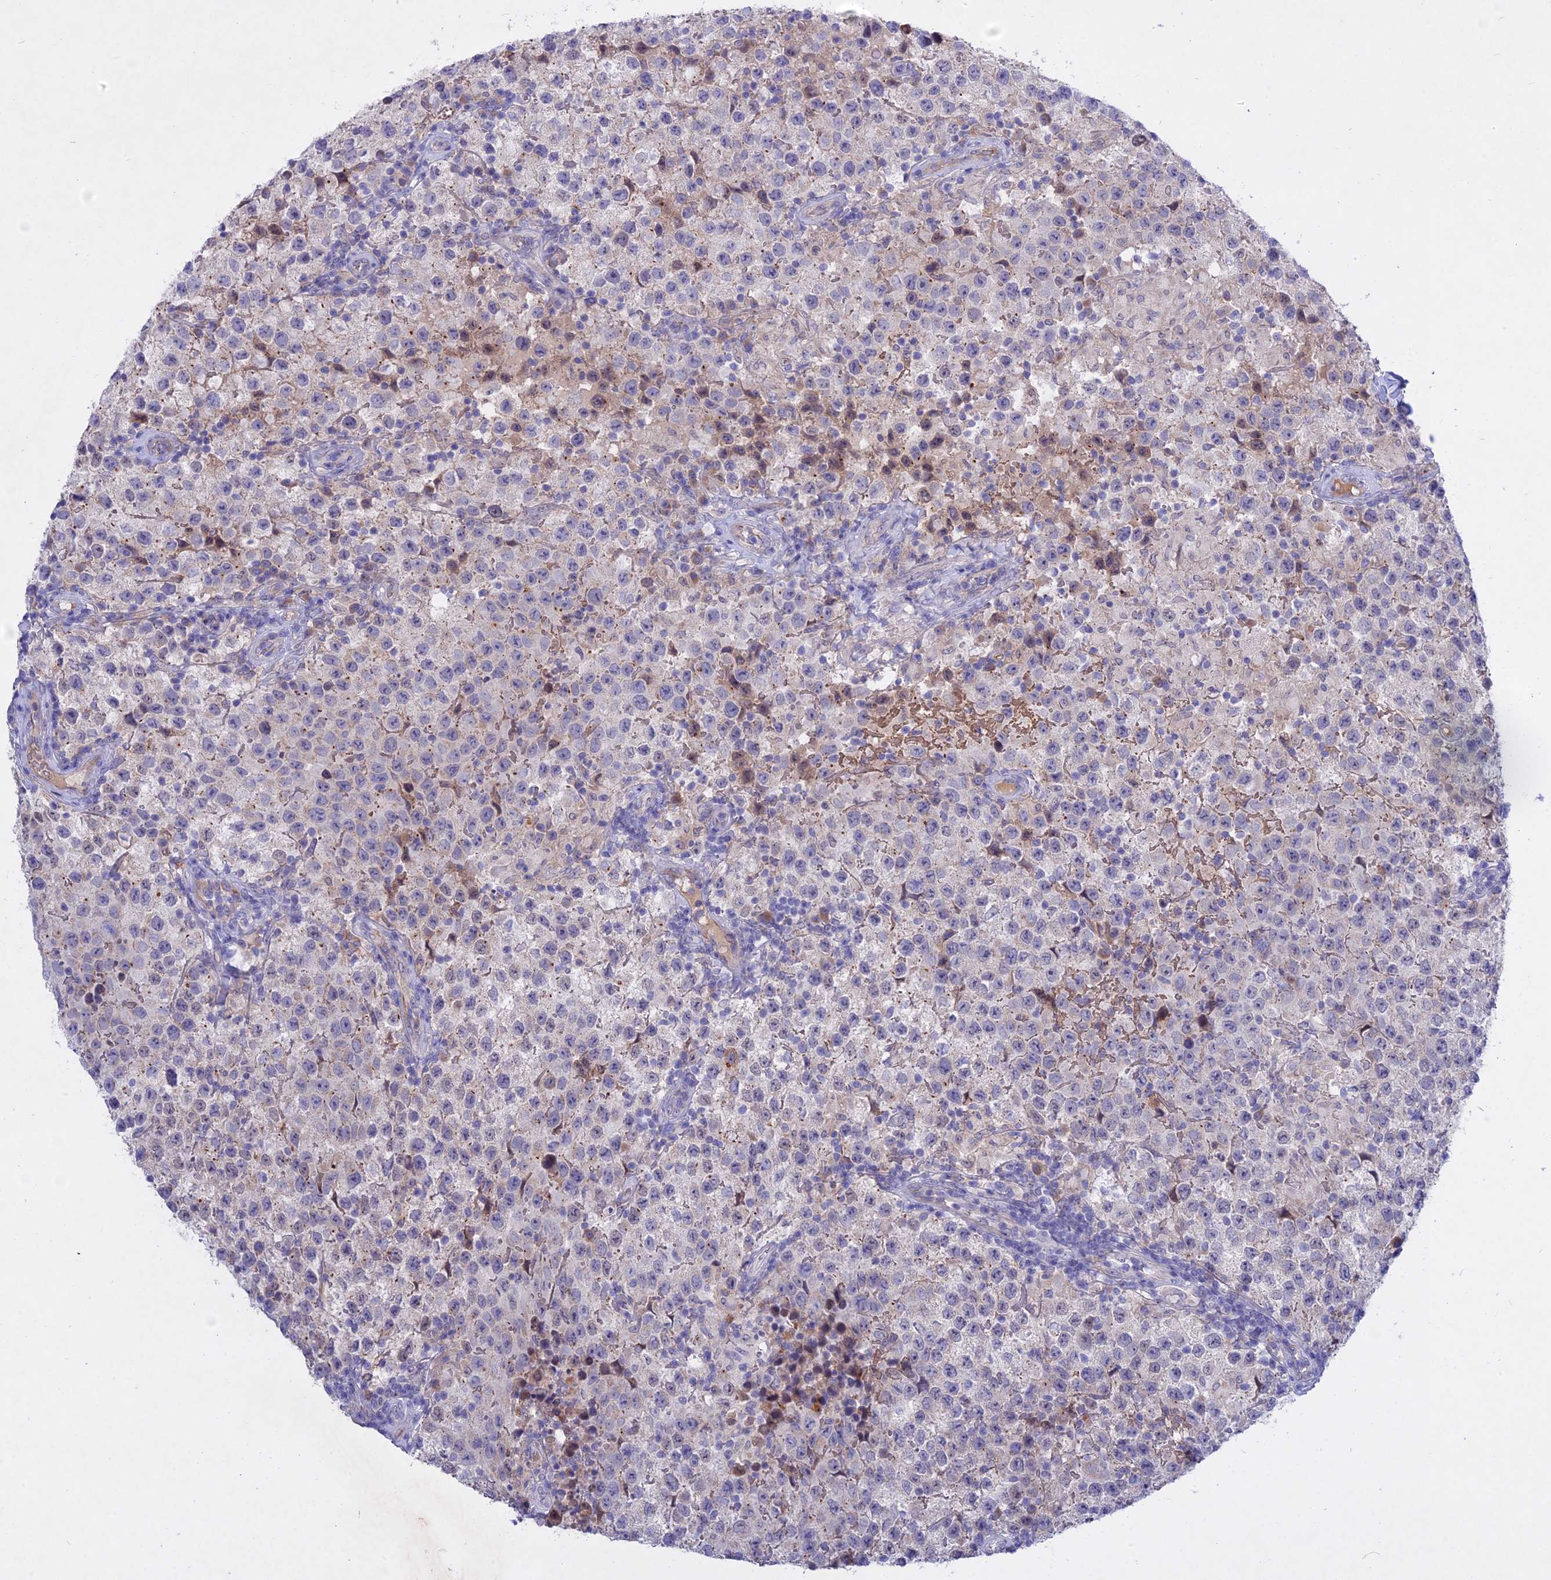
{"staining": {"intensity": "negative", "quantity": "none", "location": "none"}, "tissue": "testis cancer", "cell_type": "Tumor cells", "image_type": "cancer", "snomed": [{"axis": "morphology", "description": "Seminoma, NOS"}, {"axis": "morphology", "description": "Carcinoma, Embryonal, NOS"}, {"axis": "topography", "description": "Testis"}], "caption": "Image shows no significant protein staining in tumor cells of testis cancer. Nuclei are stained in blue.", "gene": "GK5", "patient": {"sex": "male", "age": 41}}